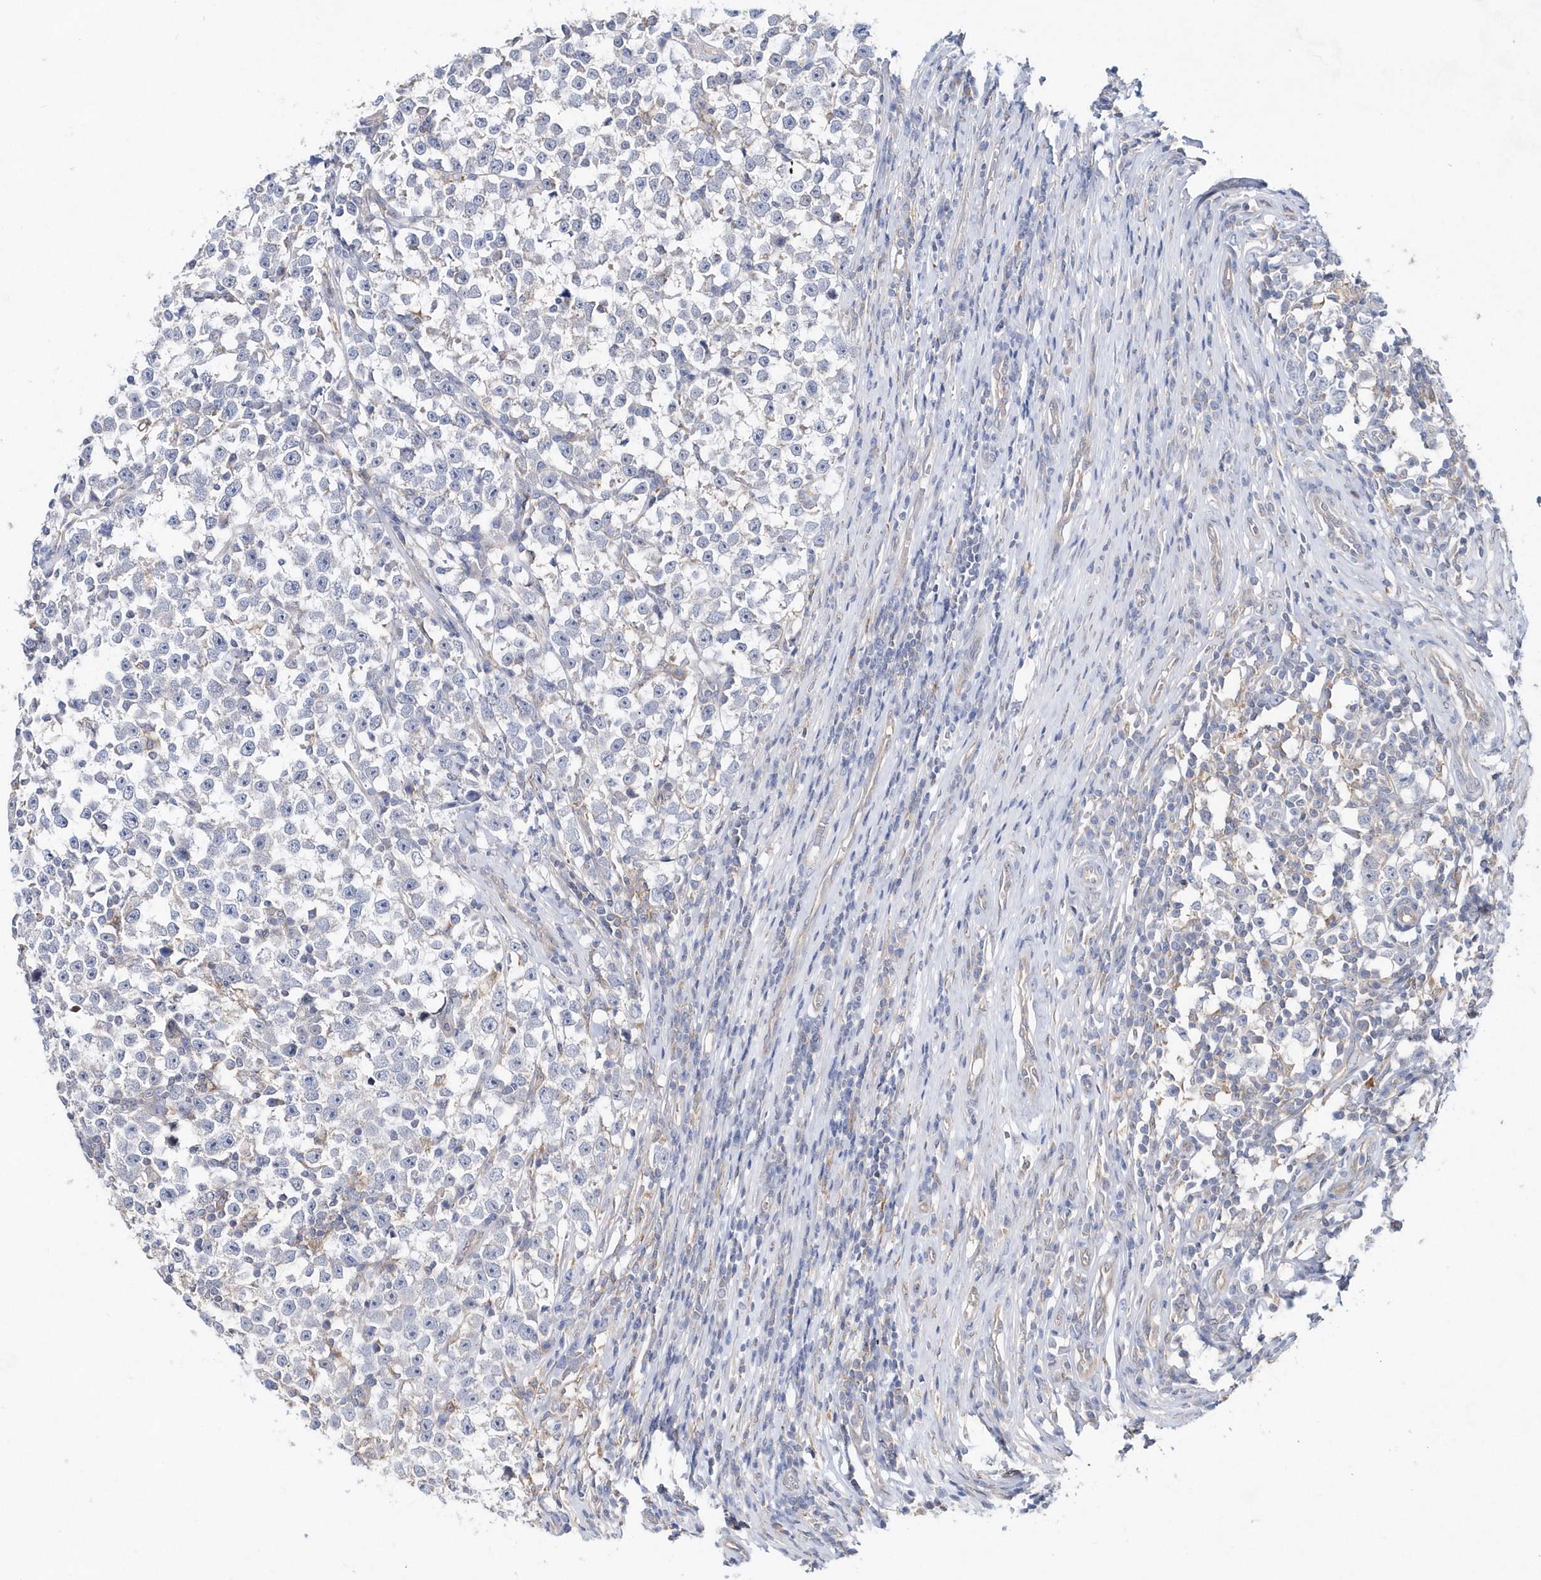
{"staining": {"intensity": "negative", "quantity": "none", "location": "none"}, "tissue": "testis cancer", "cell_type": "Tumor cells", "image_type": "cancer", "snomed": [{"axis": "morphology", "description": "Normal tissue, NOS"}, {"axis": "morphology", "description": "Seminoma, NOS"}, {"axis": "topography", "description": "Testis"}], "caption": "Testis cancer stained for a protein using IHC demonstrates no expression tumor cells.", "gene": "BDH2", "patient": {"sex": "male", "age": 43}}